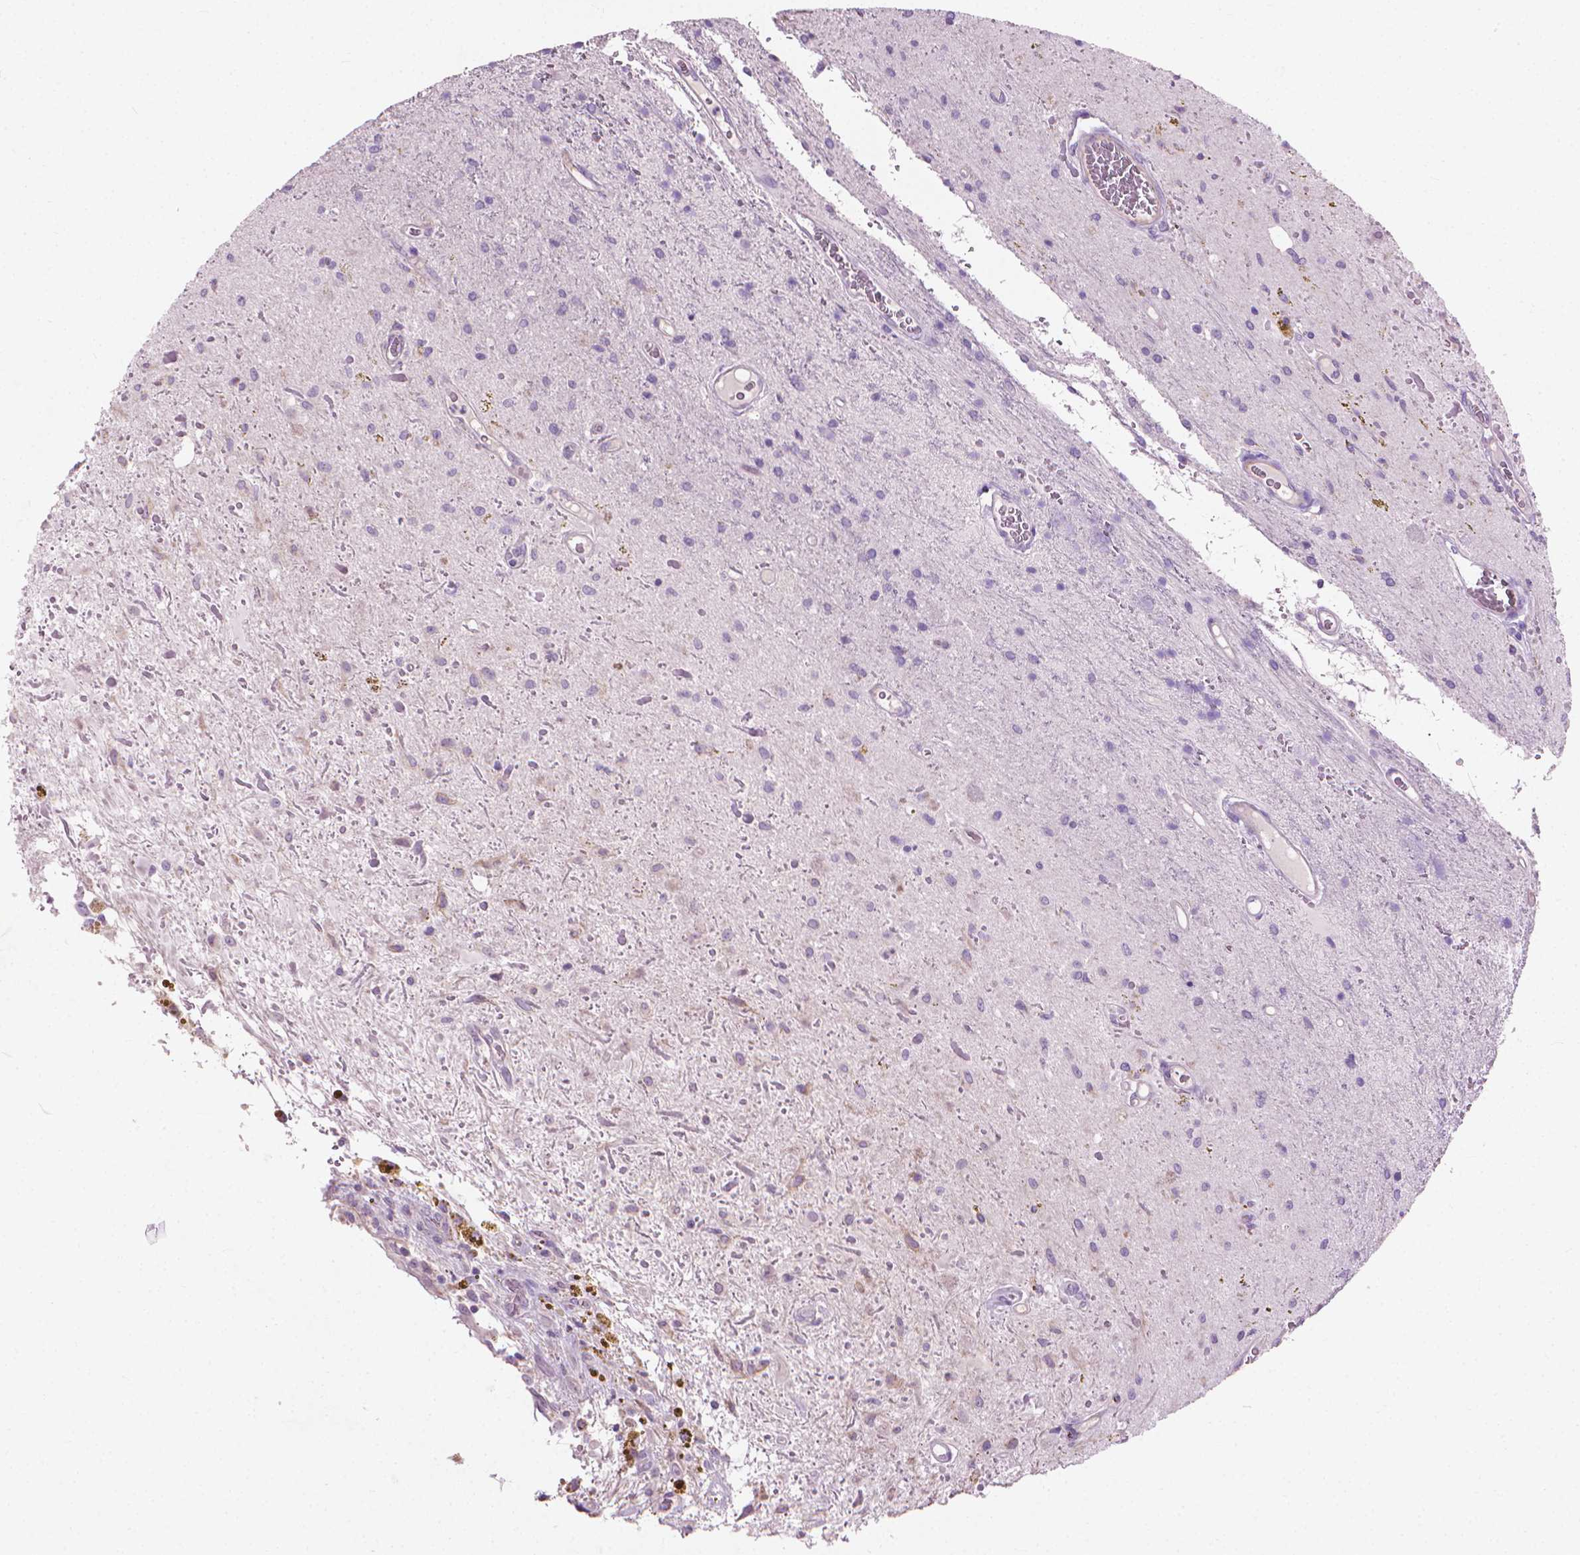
{"staining": {"intensity": "negative", "quantity": "none", "location": "none"}, "tissue": "glioma", "cell_type": "Tumor cells", "image_type": "cancer", "snomed": [{"axis": "morphology", "description": "Glioma, malignant, Low grade"}, {"axis": "topography", "description": "Cerebellum"}], "caption": "A micrograph of human glioma is negative for staining in tumor cells. (Brightfield microscopy of DAB (3,3'-diaminobenzidine) immunohistochemistry at high magnification).", "gene": "KRT73", "patient": {"sex": "female", "age": 14}}